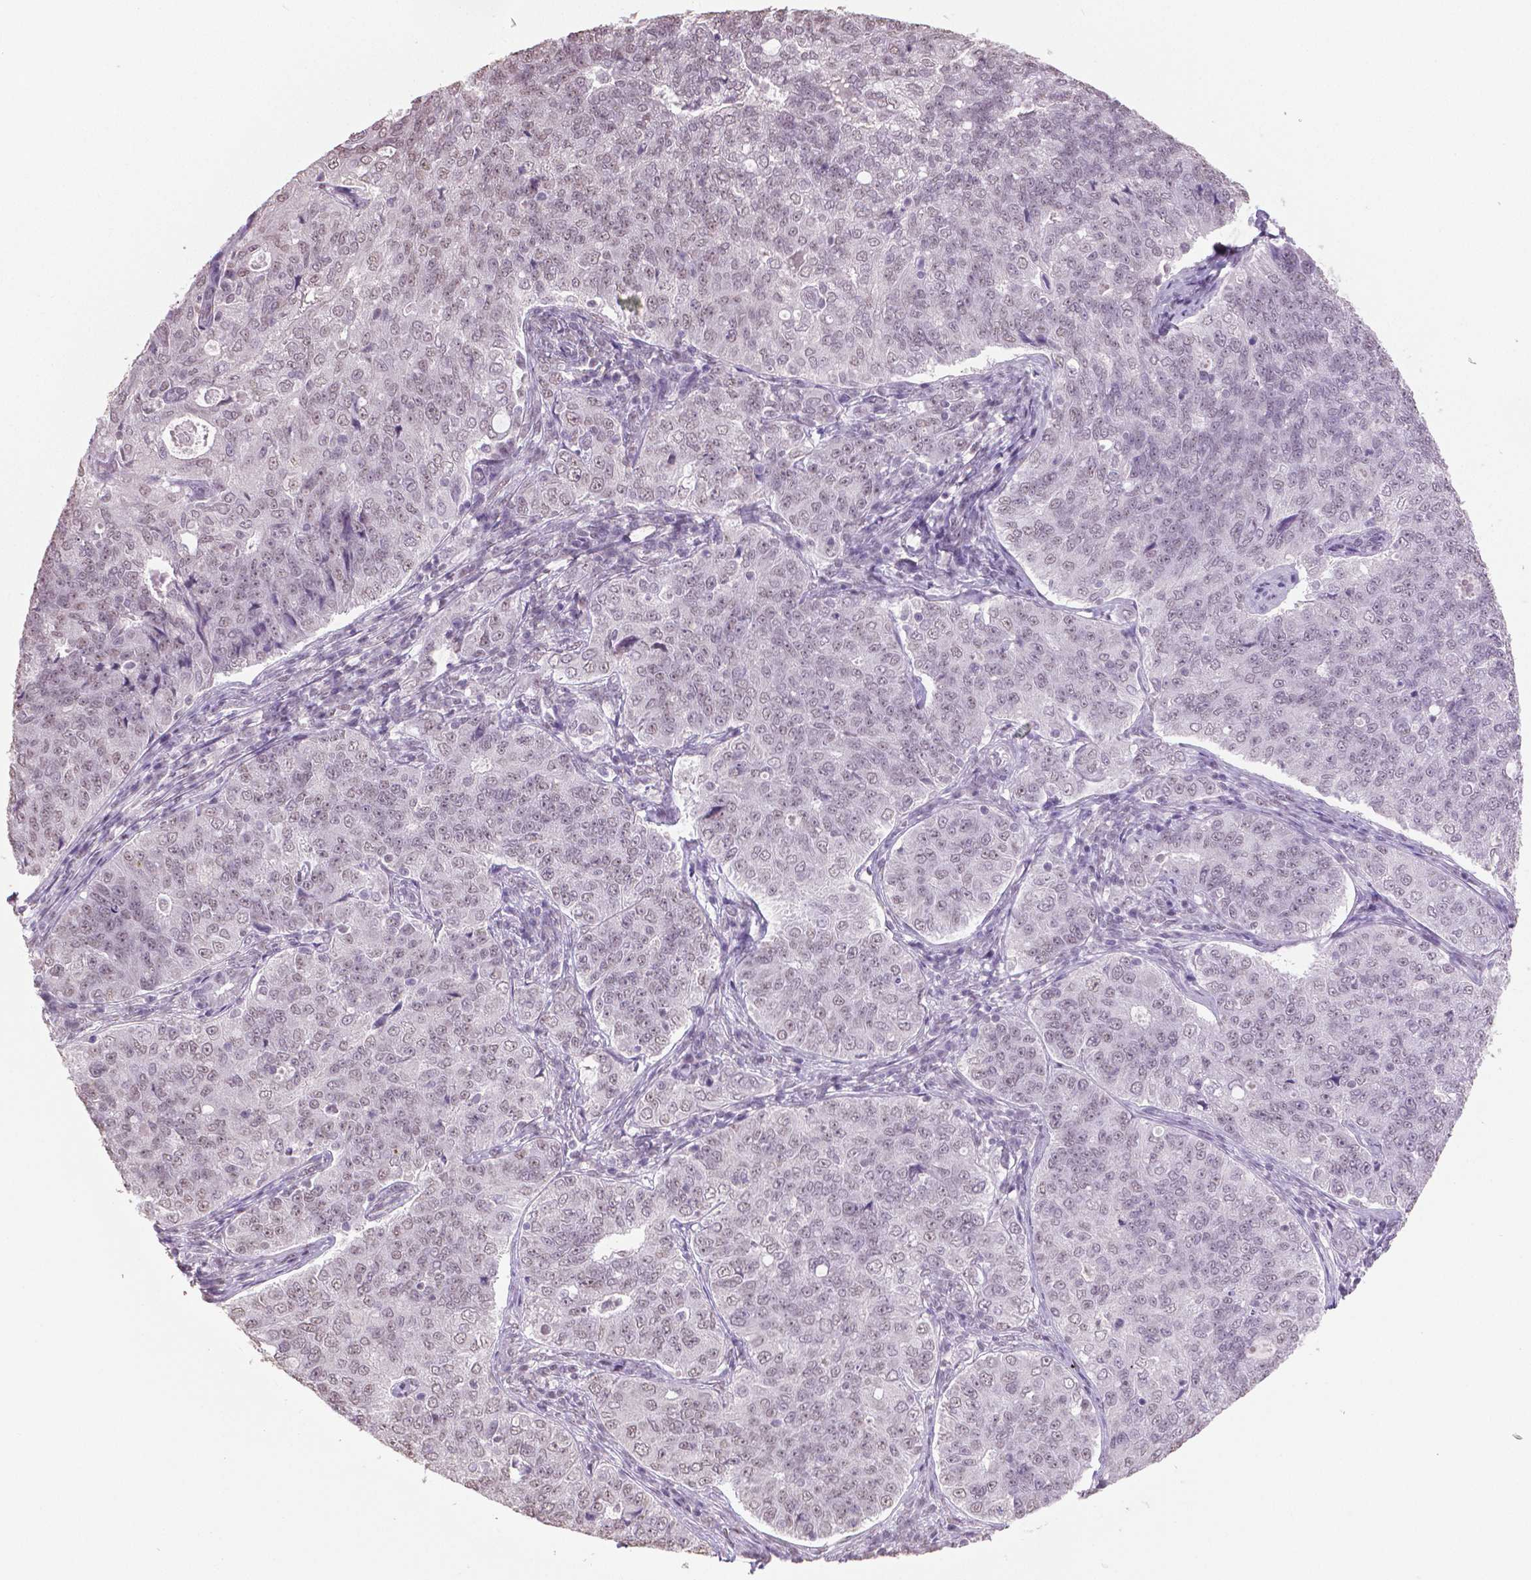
{"staining": {"intensity": "negative", "quantity": "none", "location": "none"}, "tissue": "endometrial cancer", "cell_type": "Tumor cells", "image_type": "cancer", "snomed": [{"axis": "morphology", "description": "Adenocarcinoma, NOS"}, {"axis": "topography", "description": "Endometrium"}], "caption": "DAB (3,3'-diaminobenzidine) immunohistochemical staining of endometrial cancer (adenocarcinoma) exhibits no significant positivity in tumor cells.", "gene": "IGF2BP1", "patient": {"sex": "female", "age": 43}}